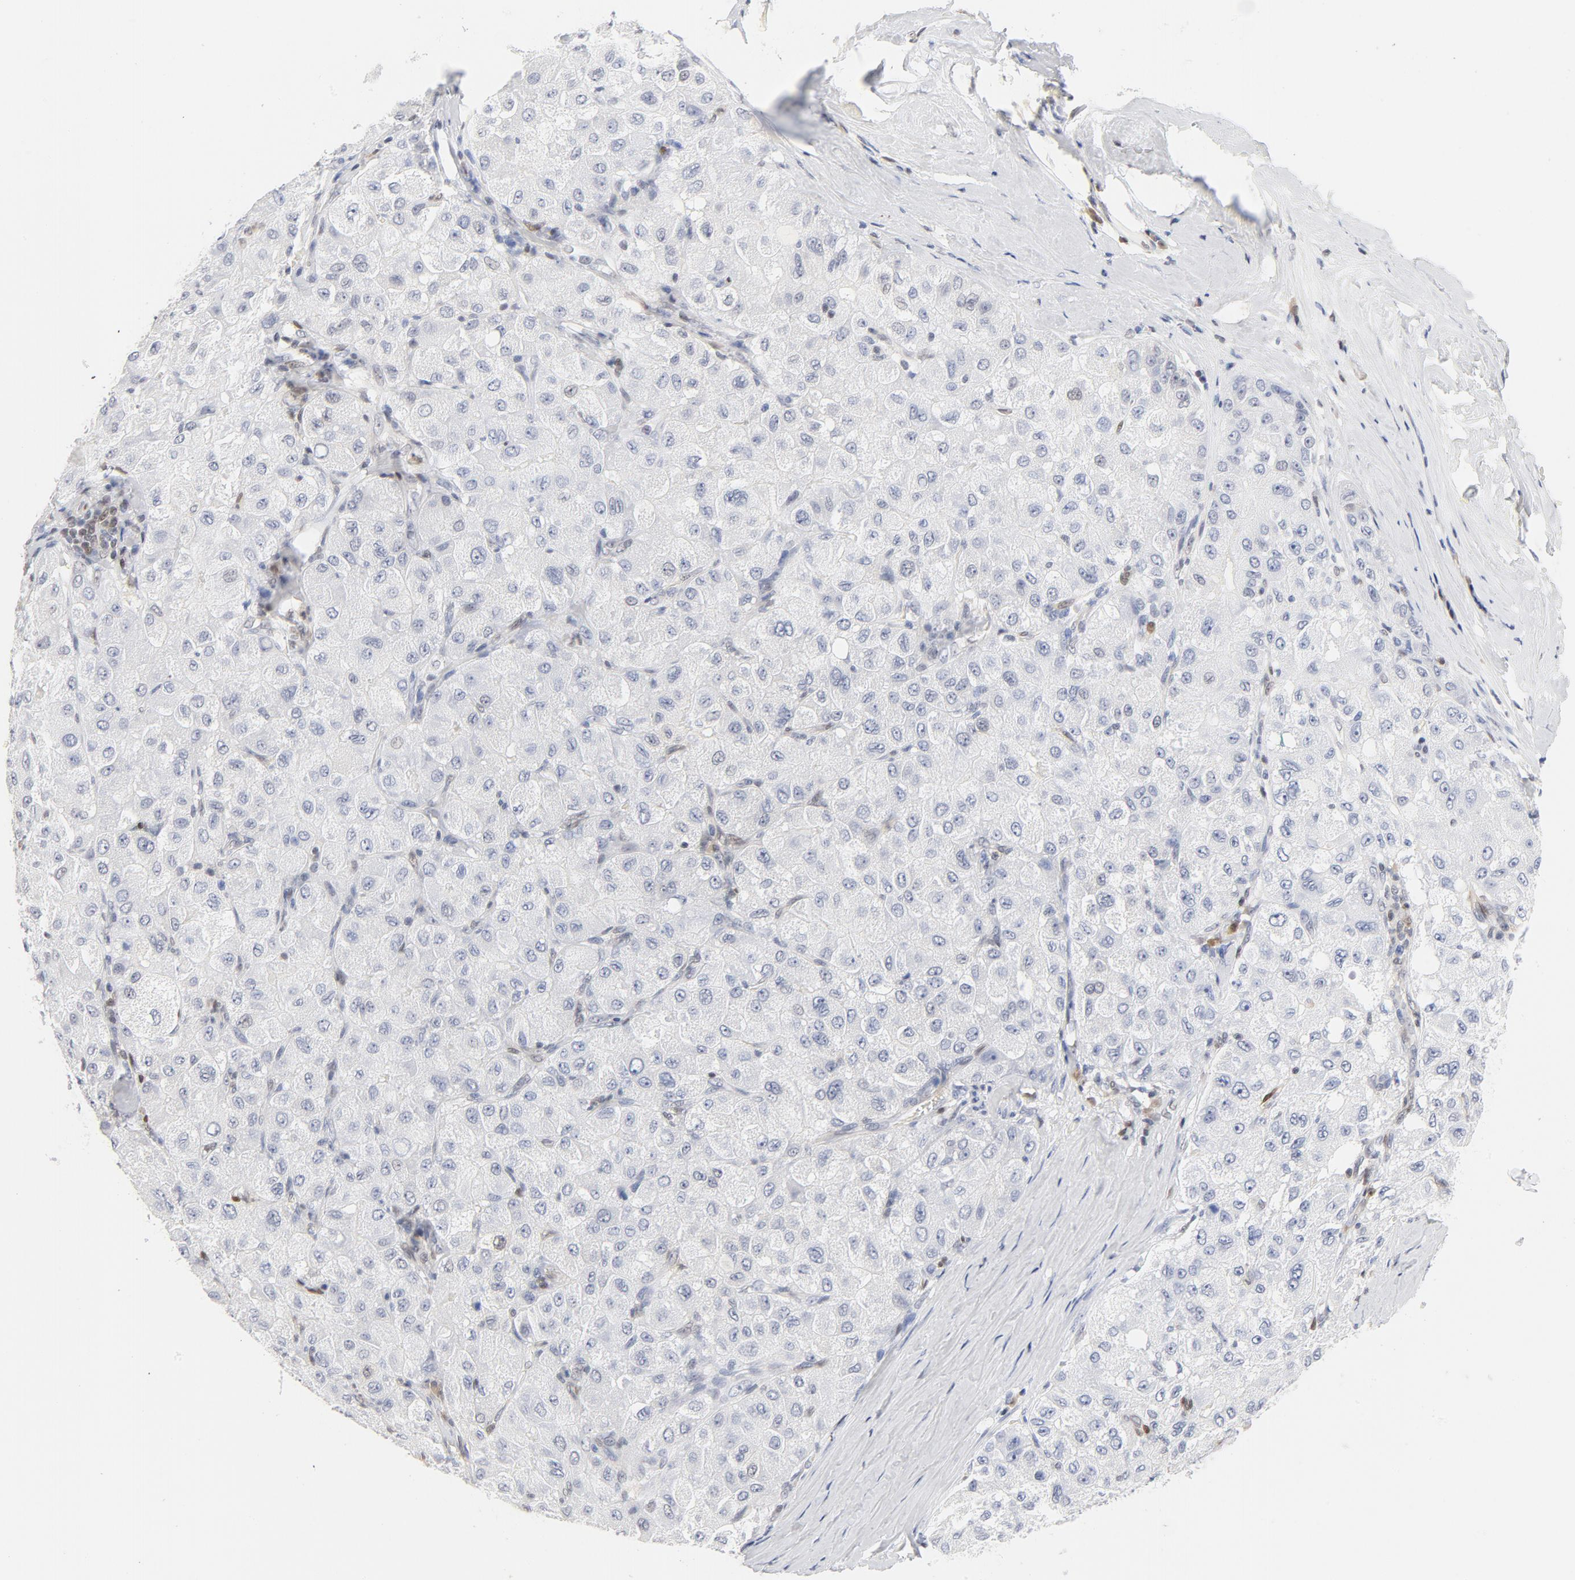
{"staining": {"intensity": "negative", "quantity": "none", "location": "none"}, "tissue": "liver cancer", "cell_type": "Tumor cells", "image_type": "cancer", "snomed": [{"axis": "morphology", "description": "Carcinoma, Hepatocellular, NOS"}, {"axis": "topography", "description": "Liver"}], "caption": "Immunohistochemistry (IHC) photomicrograph of neoplastic tissue: liver cancer (hepatocellular carcinoma) stained with DAB displays no significant protein staining in tumor cells.", "gene": "CDKN1B", "patient": {"sex": "male", "age": 80}}